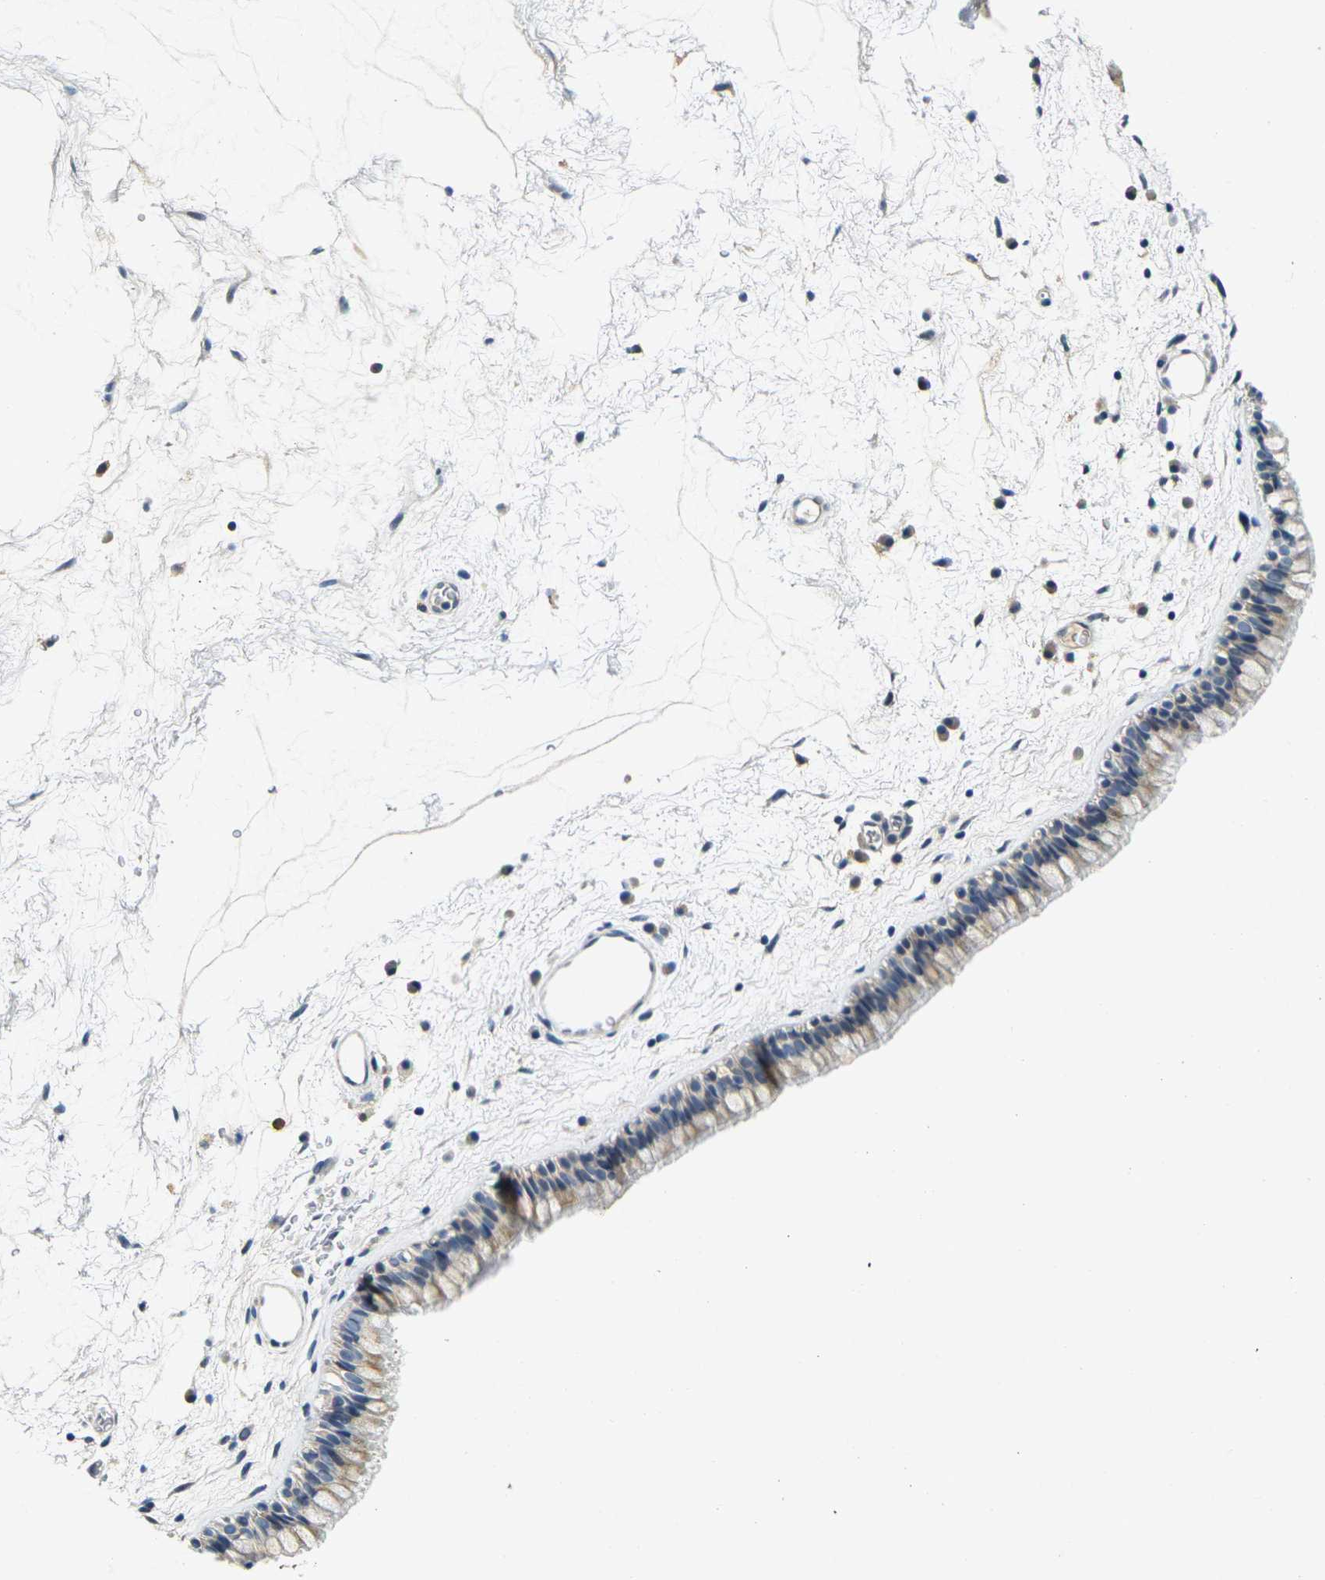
{"staining": {"intensity": "weak", "quantity": "25%-75%", "location": "cytoplasmic/membranous"}, "tissue": "nasopharynx", "cell_type": "Respiratory epithelial cells", "image_type": "normal", "snomed": [{"axis": "morphology", "description": "Normal tissue, NOS"}, {"axis": "morphology", "description": "Inflammation, NOS"}, {"axis": "topography", "description": "Nasopharynx"}], "caption": "Respiratory epithelial cells display low levels of weak cytoplasmic/membranous expression in approximately 25%-75% of cells in benign nasopharynx.", "gene": "SHISAL2B", "patient": {"sex": "male", "age": 48}}